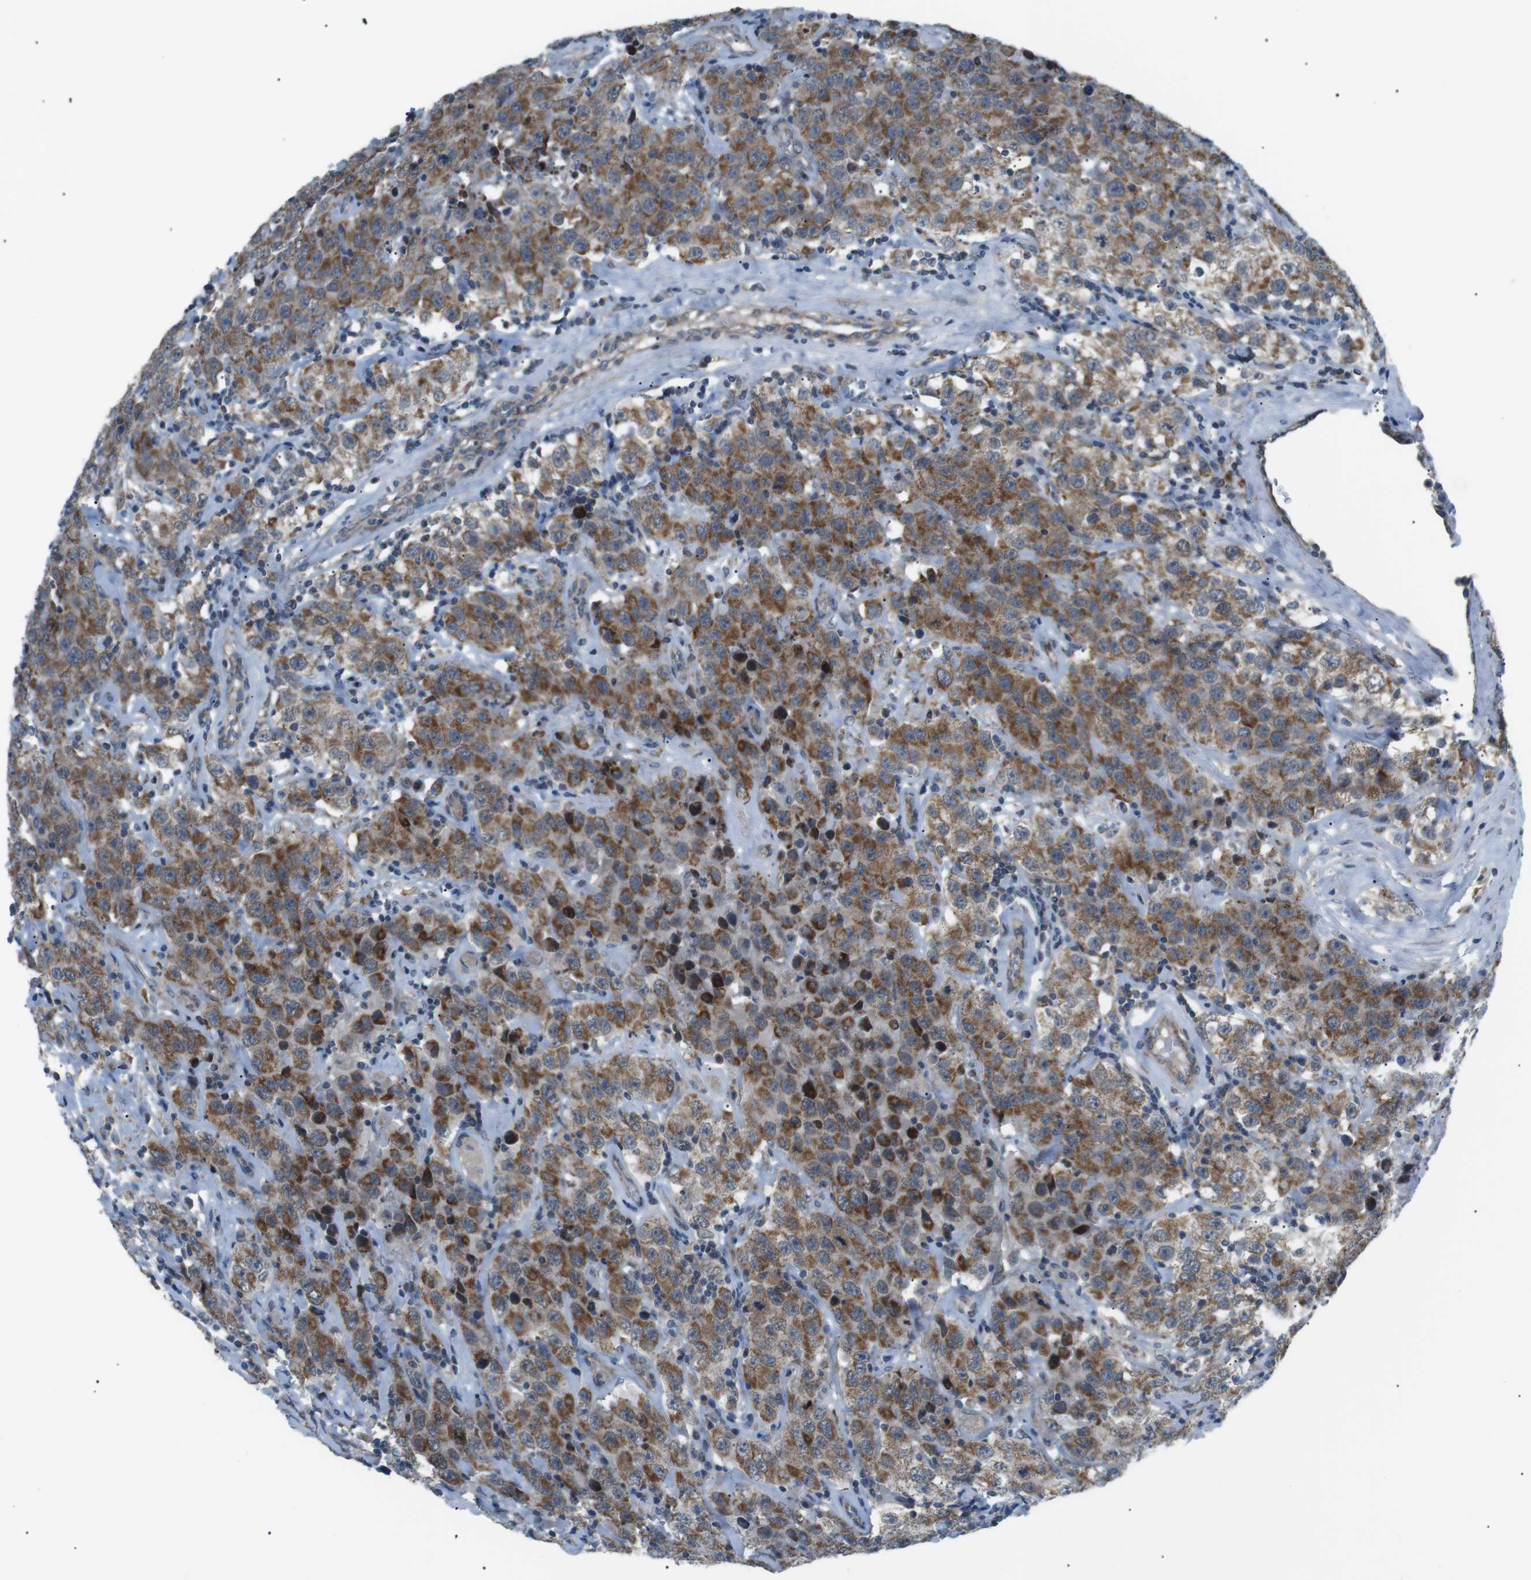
{"staining": {"intensity": "moderate", "quantity": ">75%", "location": "cytoplasmic/membranous"}, "tissue": "testis cancer", "cell_type": "Tumor cells", "image_type": "cancer", "snomed": [{"axis": "morphology", "description": "Seminoma, NOS"}, {"axis": "topography", "description": "Testis"}], "caption": "Protein staining shows moderate cytoplasmic/membranous staining in about >75% of tumor cells in testis cancer. The staining was performed using DAB, with brown indicating positive protein expression. Nuclei are stained blue with hematoxylin.", "gene": "ARID5B", "patient": {"sex": "male", "age": 52}}